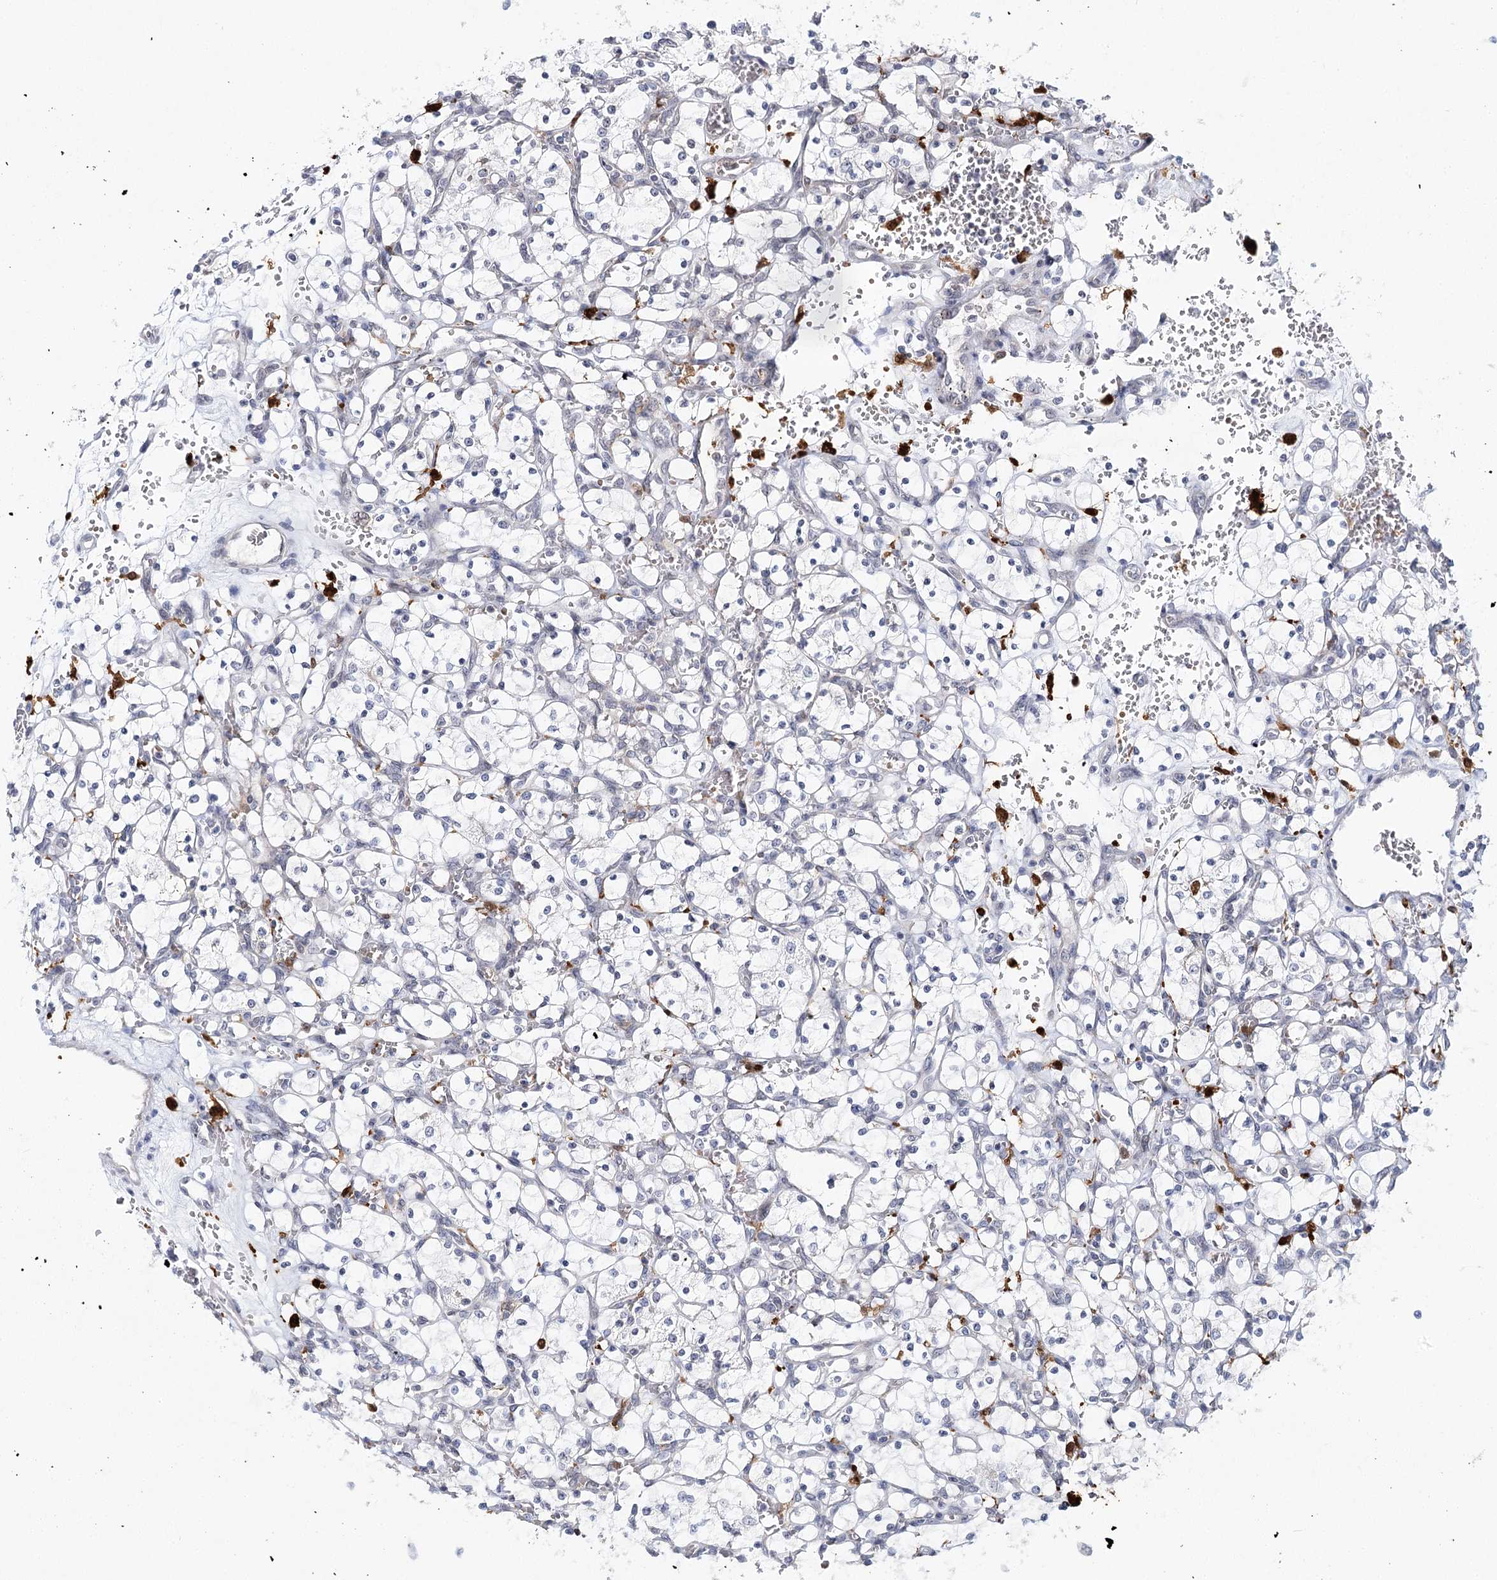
{"staining": {"intensity": "negative", "quantity": "none", "location": "none"}, "tissue": "renal cancer", "cell_type": "Tumor cells", "image_type": "cancer", "snomed": [{"axis": "morphology", "description": "Adenocarcinoma, NOS"}, {"axis": "topography", "description": "Kidney"}], "caption": "There is no significant expression in tumor cells of renal cancer (adenocarcinoma).", "gene": "WDR36", "patient": {"sex": "female", "age": 69}}